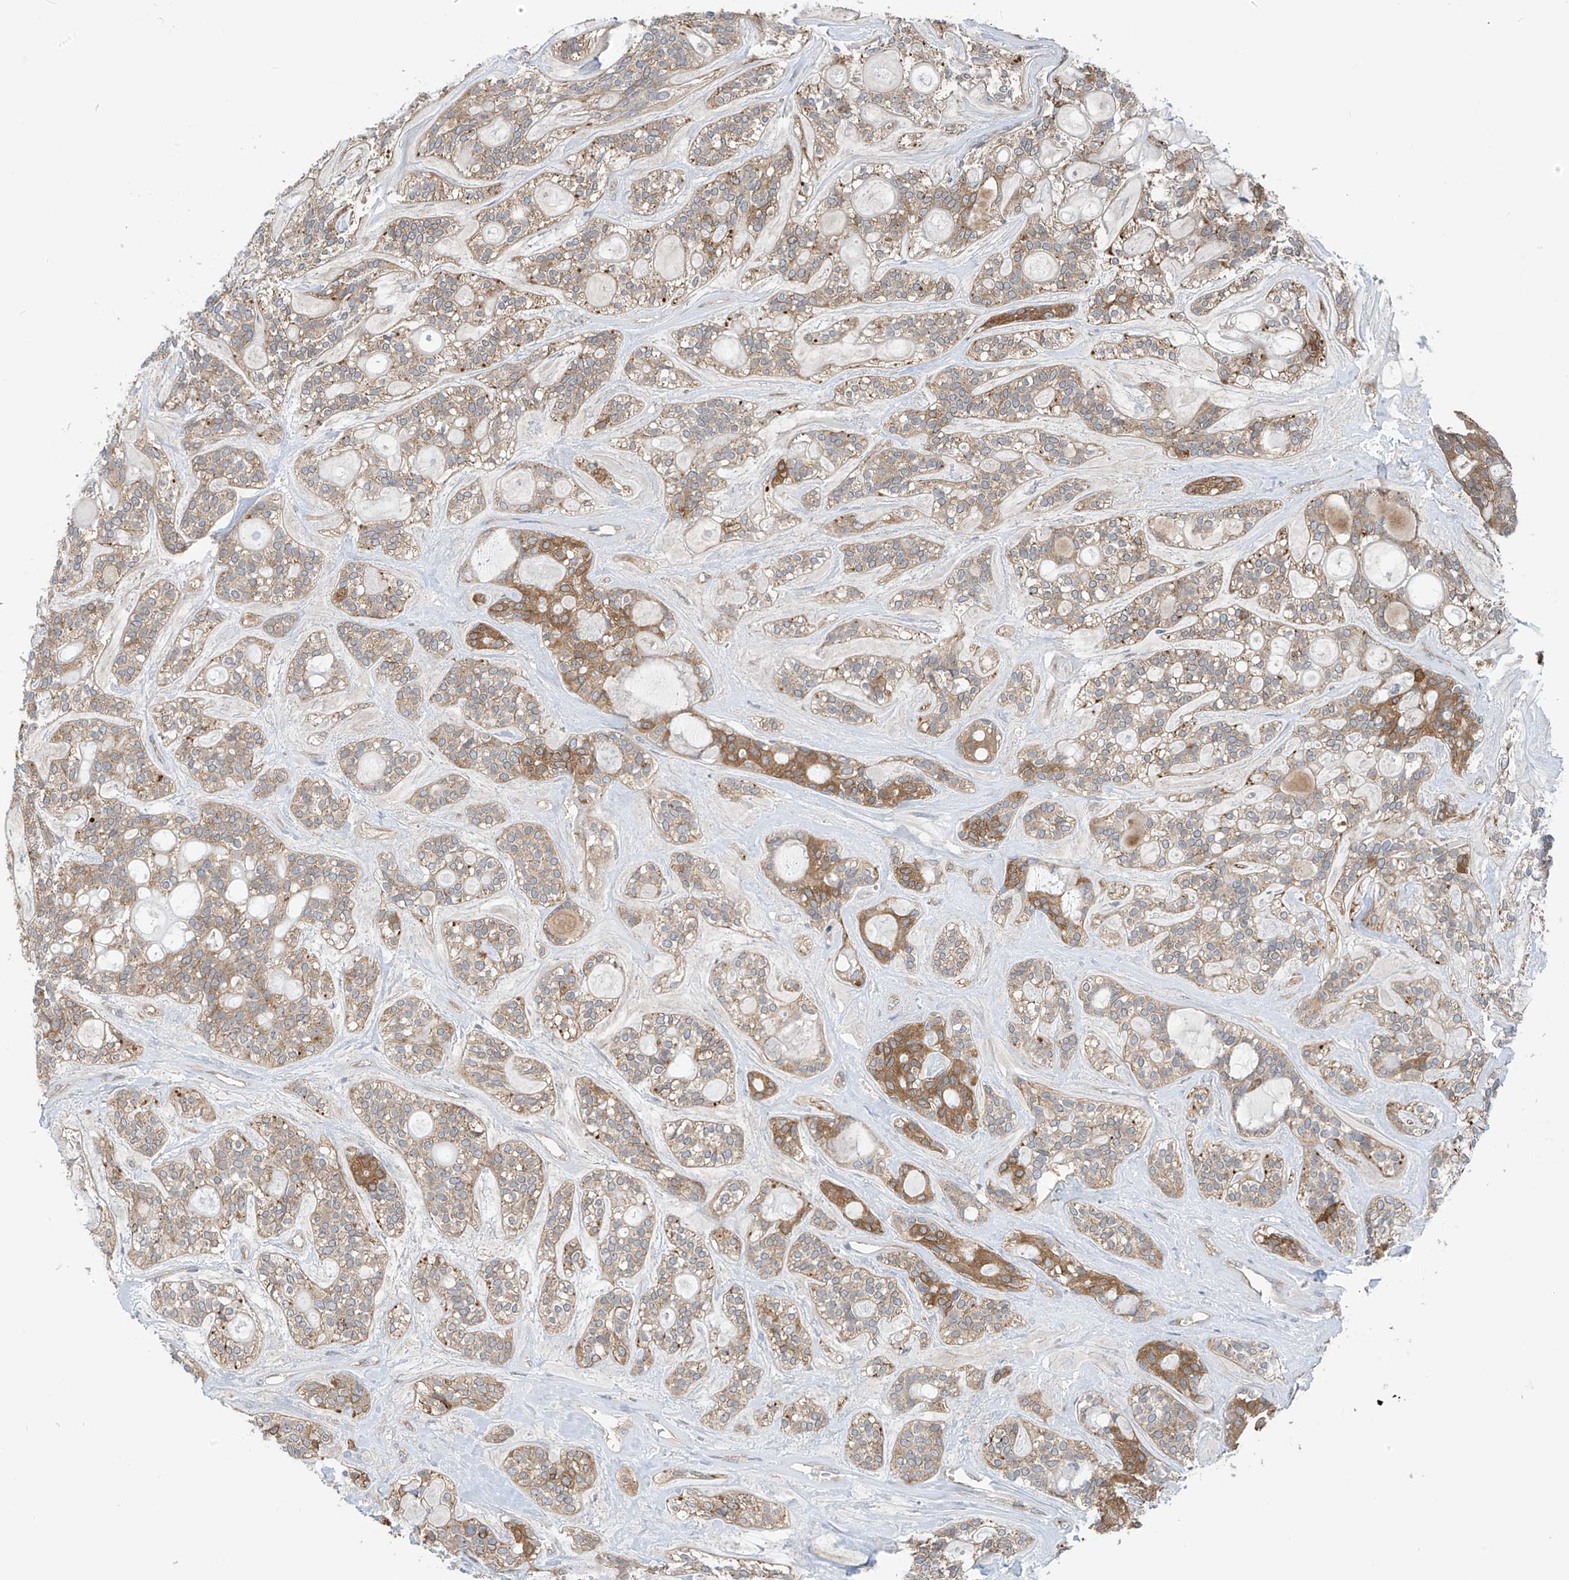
{"staining": {"intensity": "moderate", "quantity": "25%-75%", "location": "cytoplasmic/membranous"}, "tissue": "head and neck cancer", "cell_type": "Tumor cells", "image_type": "cancer", "snomed": [{"axis": "morphology", "description": "Adenocarcinoma, NOS"}, {"axis": "topography", "description": "Head-Neck"}], "caption": "Protein analysis of head and neck adenocarcinoma tissue demonstrates moderate cytoplasmic/membranous positivity in about 25%-75% of tumor cells.", "gene": "REPS1", "patient": {"sex": "male", "age": 66}}